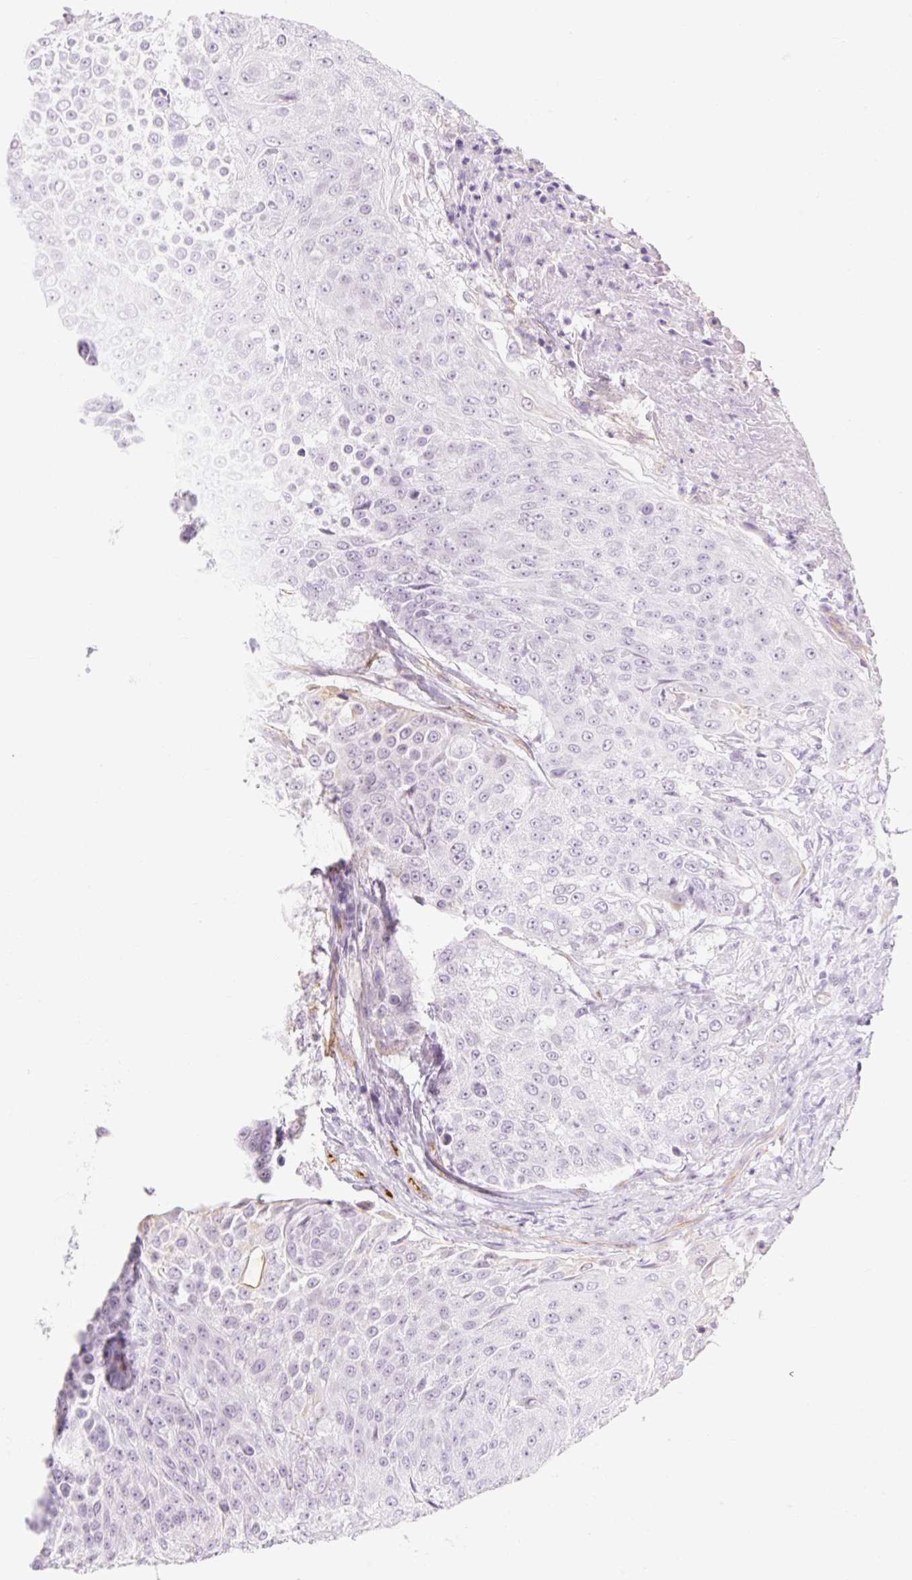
{"staining": {"intensity": "negative", "quantity": "none", "location": "none"}, "tissue": "urothelial cancer", "cell_type": "Tumor cells", "image_type": "cancer", "snomed": [{"axis": "morphology", "description": "Urothelial carcinoma, High grade"}, {"axis": "topography", "description": "Urinary bladder"}], "caption": "High magnification brightfield microscopy of urothelial cancer stained with DAB (brown) and counterstained with hematoxylin (blue): tumor cells show no significant positivity.", "gene": "TAF1L", "patient": {"sex": "female", "age": 63}}